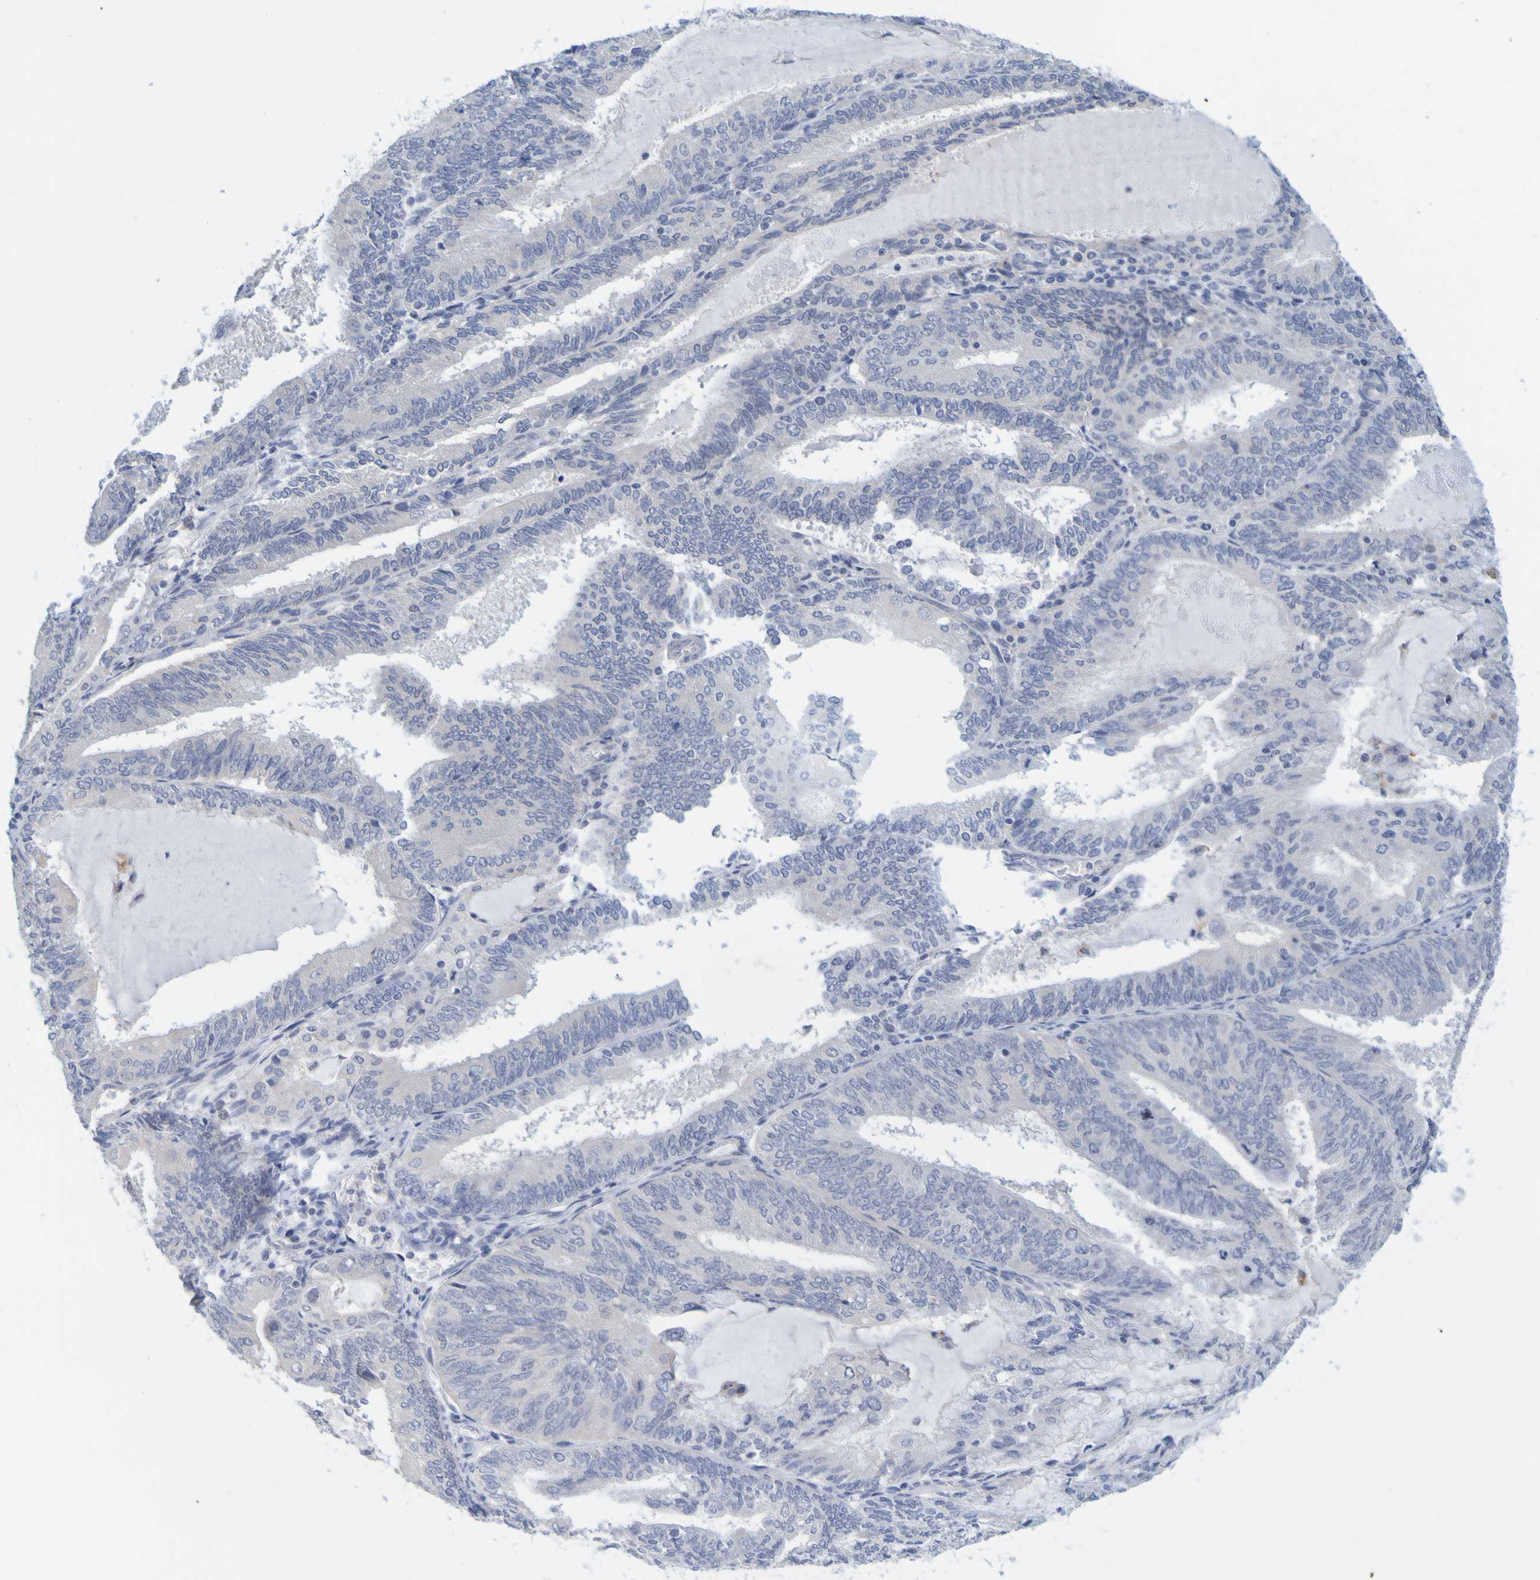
{"staining": {"intensity": "negative", "quantity": "none", "location": "none"}, "tissue": "endometrial cancer", "cell_type": "Tumor cells", "image_type": "cancer", "snomed": [{"axis": "morphology", "description": "Adenocarcinoma, NOS"}, {"axis": "topography", "description": "Endometrium"}], "caption": "The immunohistochemistry (IHC) photomicrograph has no significant staining in tumor cells of endometrial cancer tissue.", "gene": "ENDOU", "patient": {"sex": "female", "age": 81}}